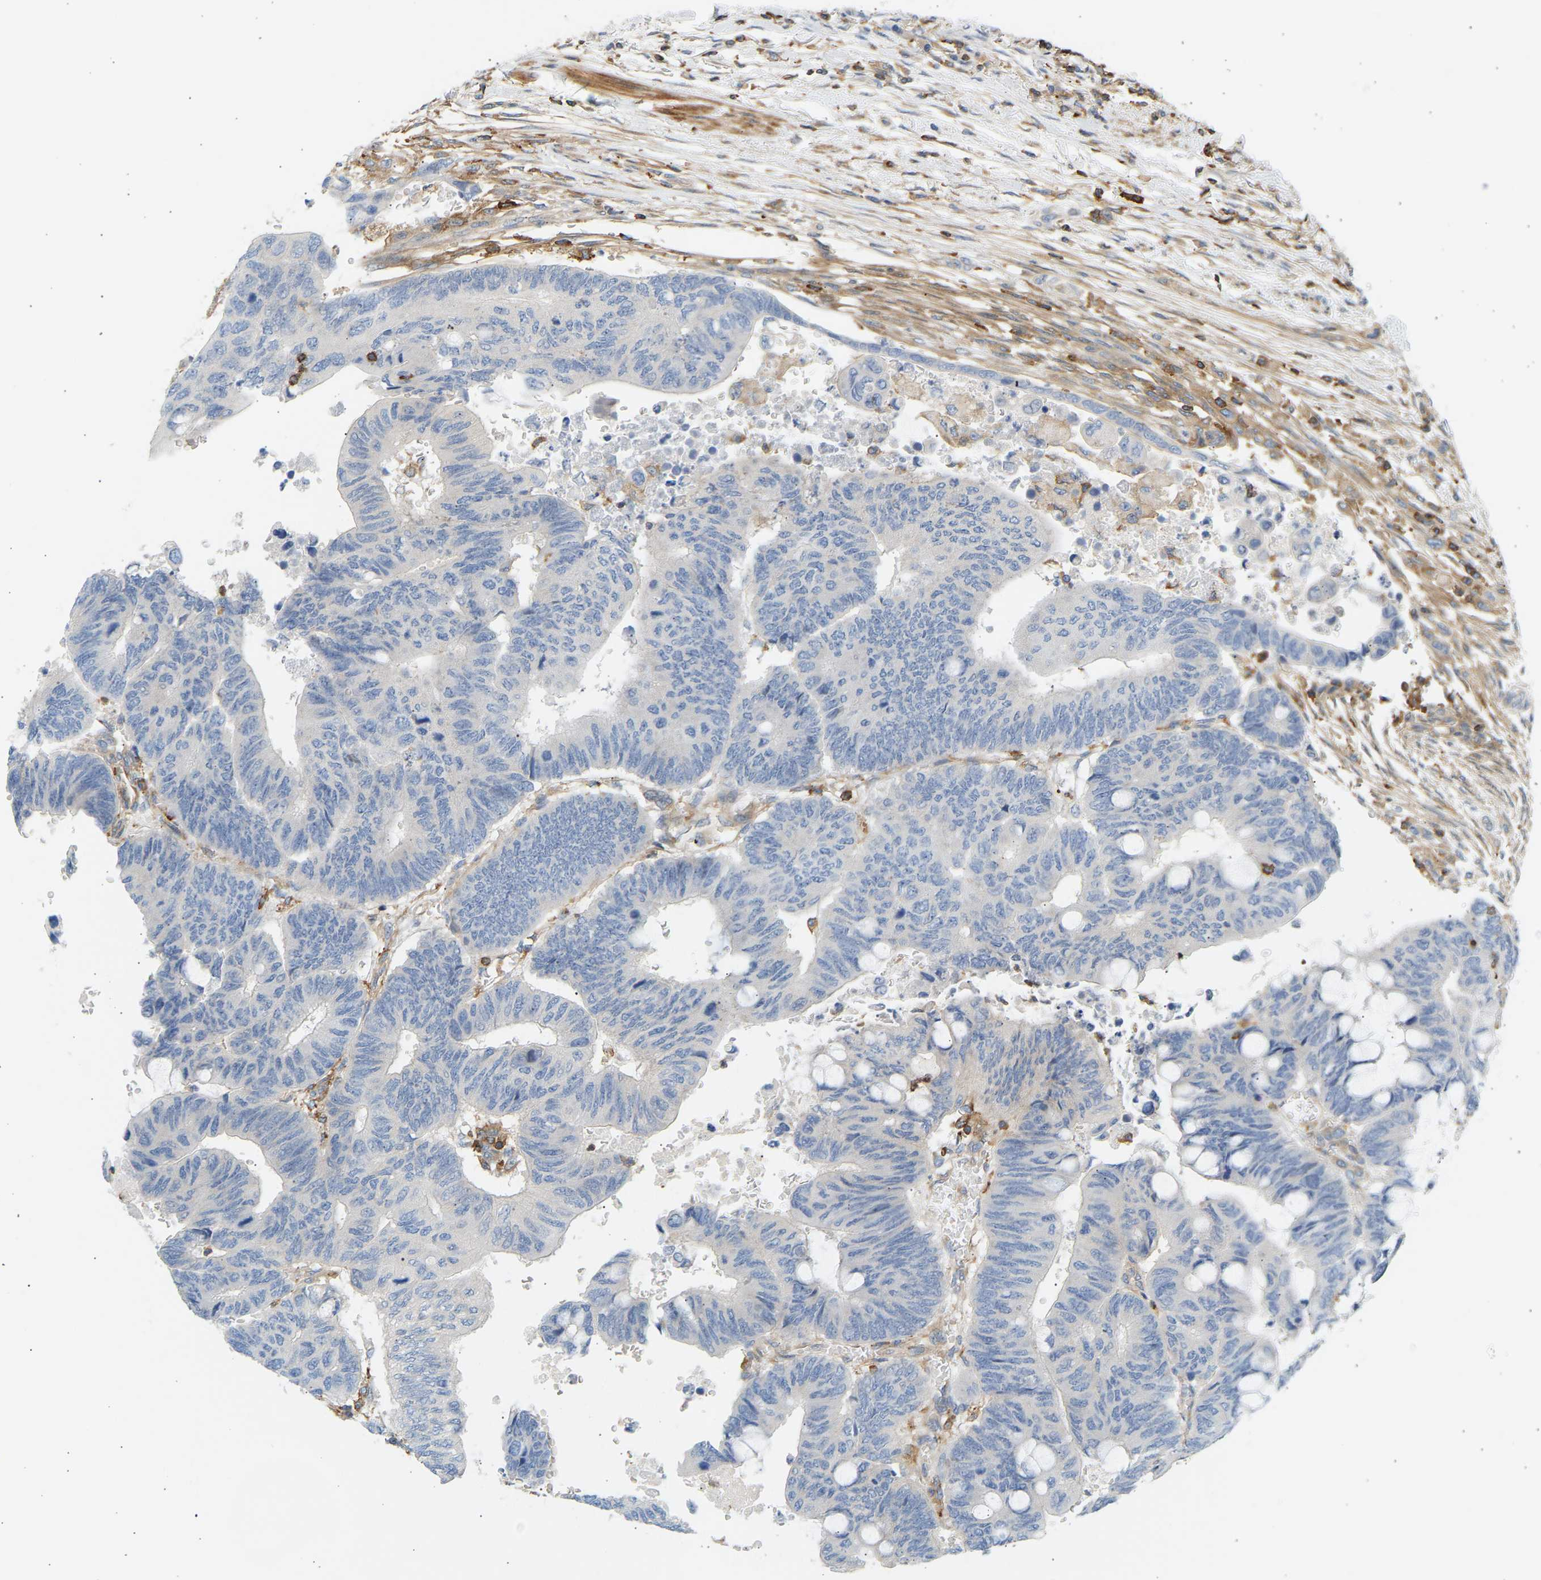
{"staining": {"intensity": "negative", "quantity": "none", "location": "none"}, "tissue": "colorectal cancer", "cell_type": "Tumor cells", "image_type": "cancer", "snomed": [{"axis": "morphology", "description": "Normal tissue, NOS"}, {"axis": "morphology", "description": "Adenocarcinoma, NOS"}, {"axis": "topography", "description": "Rectum"}, {"axis": "topography", "description": "Peripheral nerve tissue"}], "caption": "Immunohistochemistry (IHC) of human adenocarcinoma (colorectal) reveals no positivity in tumor cells.", "gene": "FNBP1", "patient": {"sex": "male", "age": 92}}